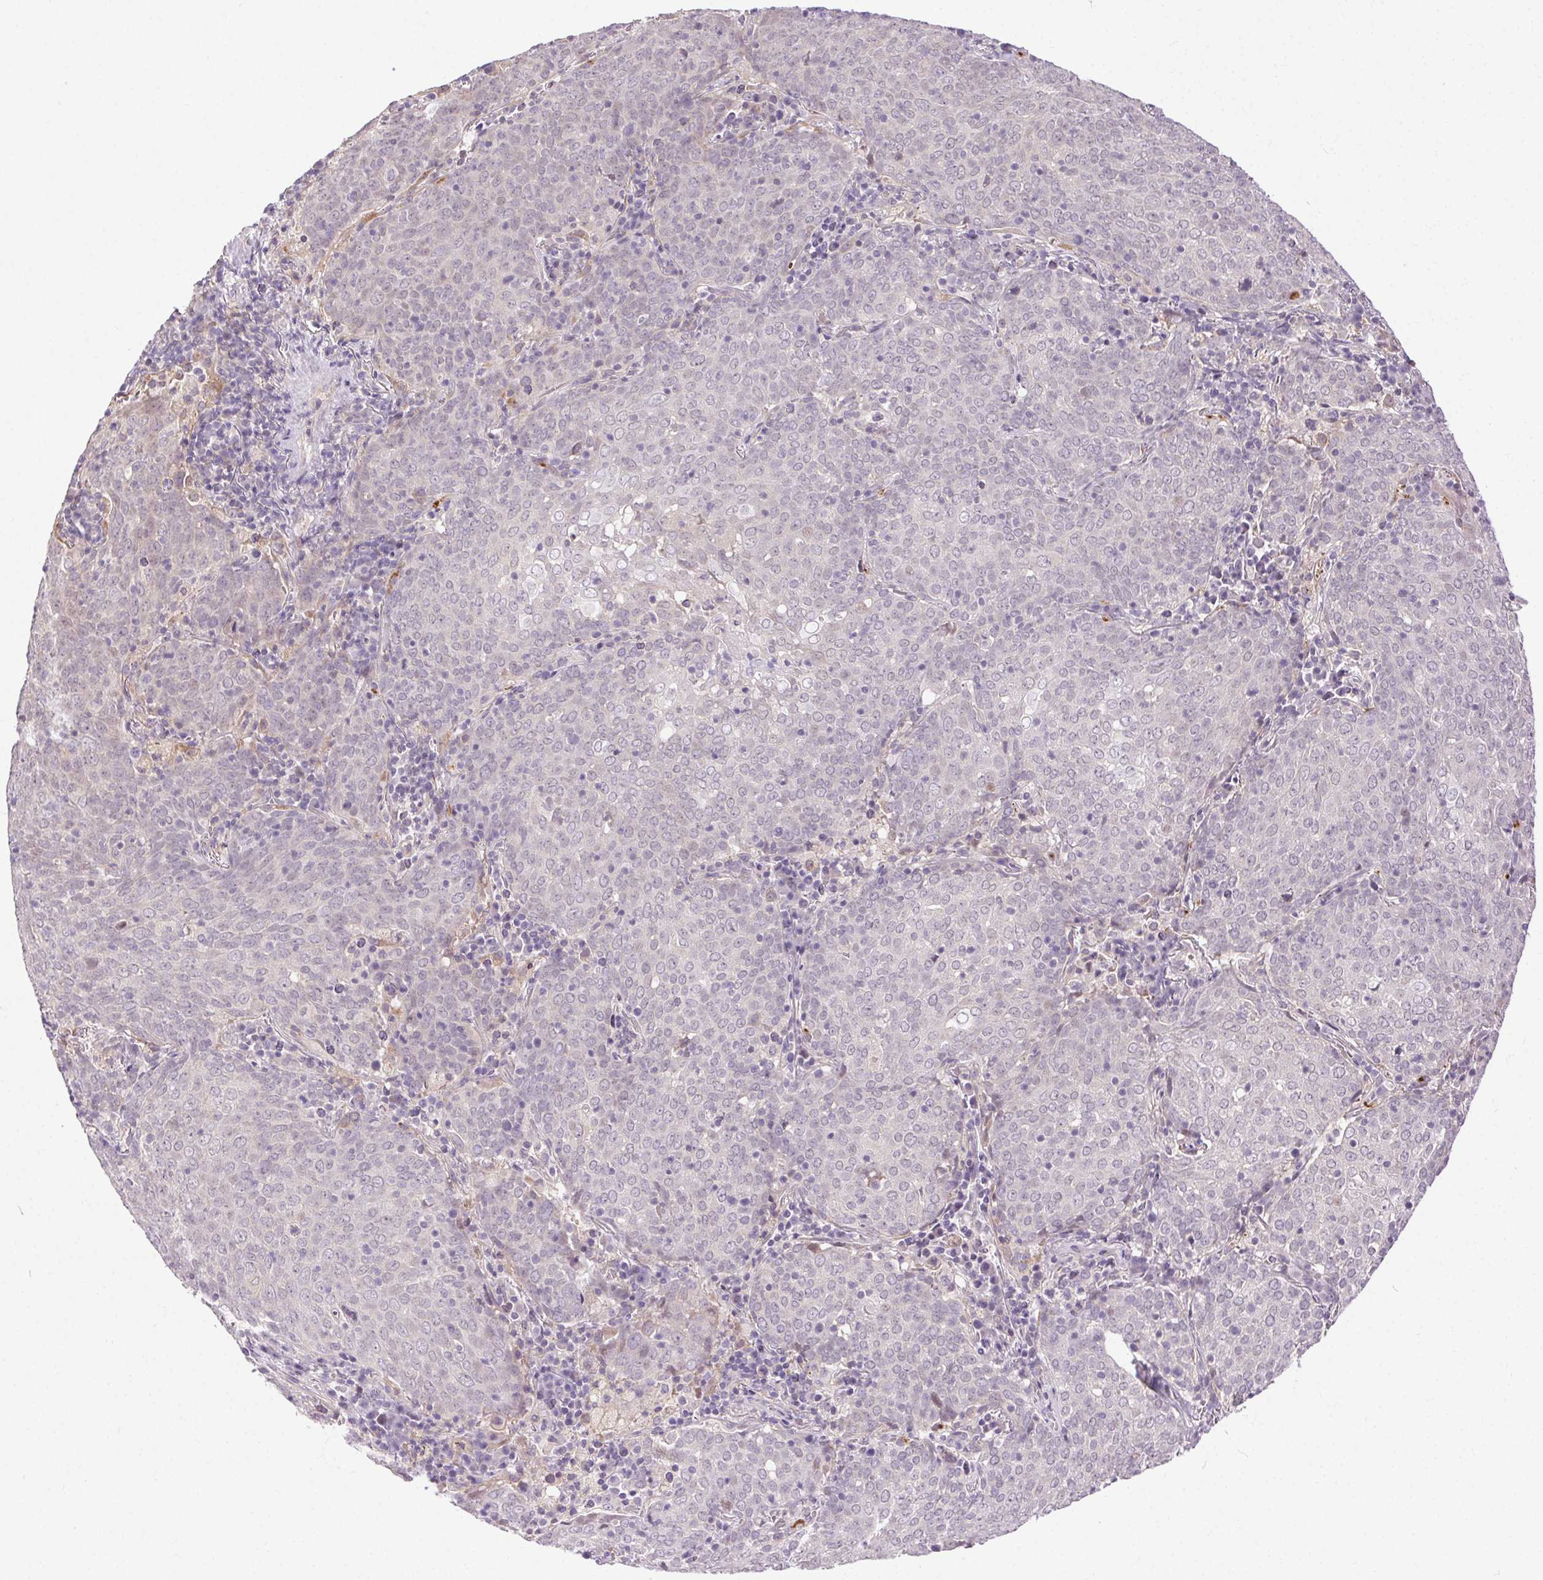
{"staining": {"intensity": "negative", "quantity": "none", "location": "none"}, "tissue": "lung cancer", "cell_type": "Tumor cells", "image_type": "cancer", "snomed": [{"axis": "morphology", "description": "Squamous cell carcinoma, NOS"}, {"axis": "topography", "description": "Lung"}], "caption": "This is an IHC histopathology image of human squamous cell carcinoma (lung). There is no staining in tumor cells.", "gene": "SYT11", "patient": {"sex": "male", "age": 82}}